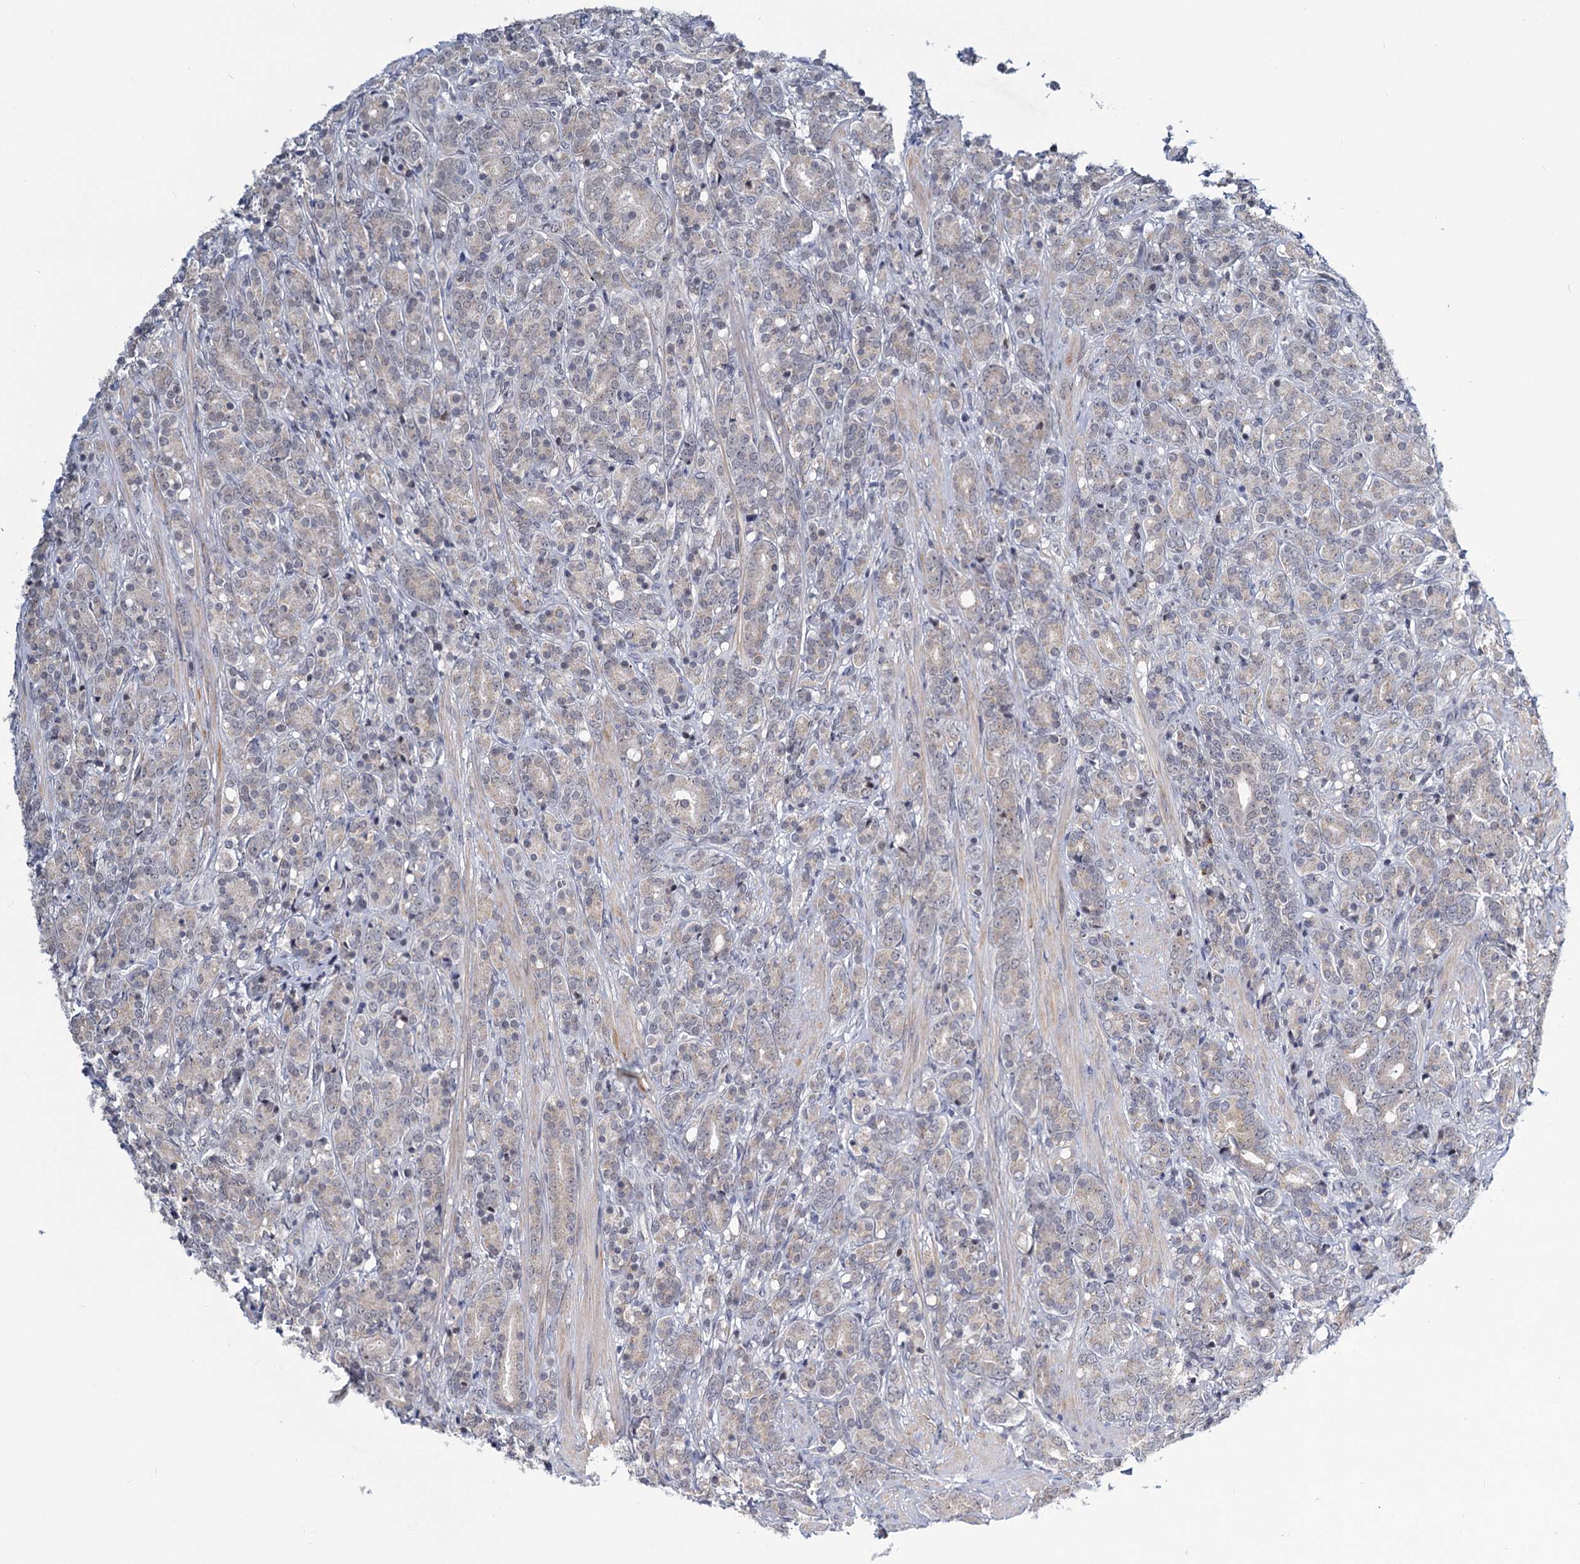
{"staining": {"intensity": "negative", "quantity": "none", "location": "none"}, "tissue": "prostate cancer", "cell_type": "Tumor cells", "image_type": "cancer", "snomed": [{"axis": "morphology", "description": "Adenocarcinoma, High grade"}, {"axis": "topography", "description": "Prostate"}], "caption": "Photomicrograph shows no protein positivity in tumor cells of prostate cancer (adenocarcinoma (high-grade)) tissue.", "gene": "STAP1", "patient": {"sex": "male", "age": 62}}